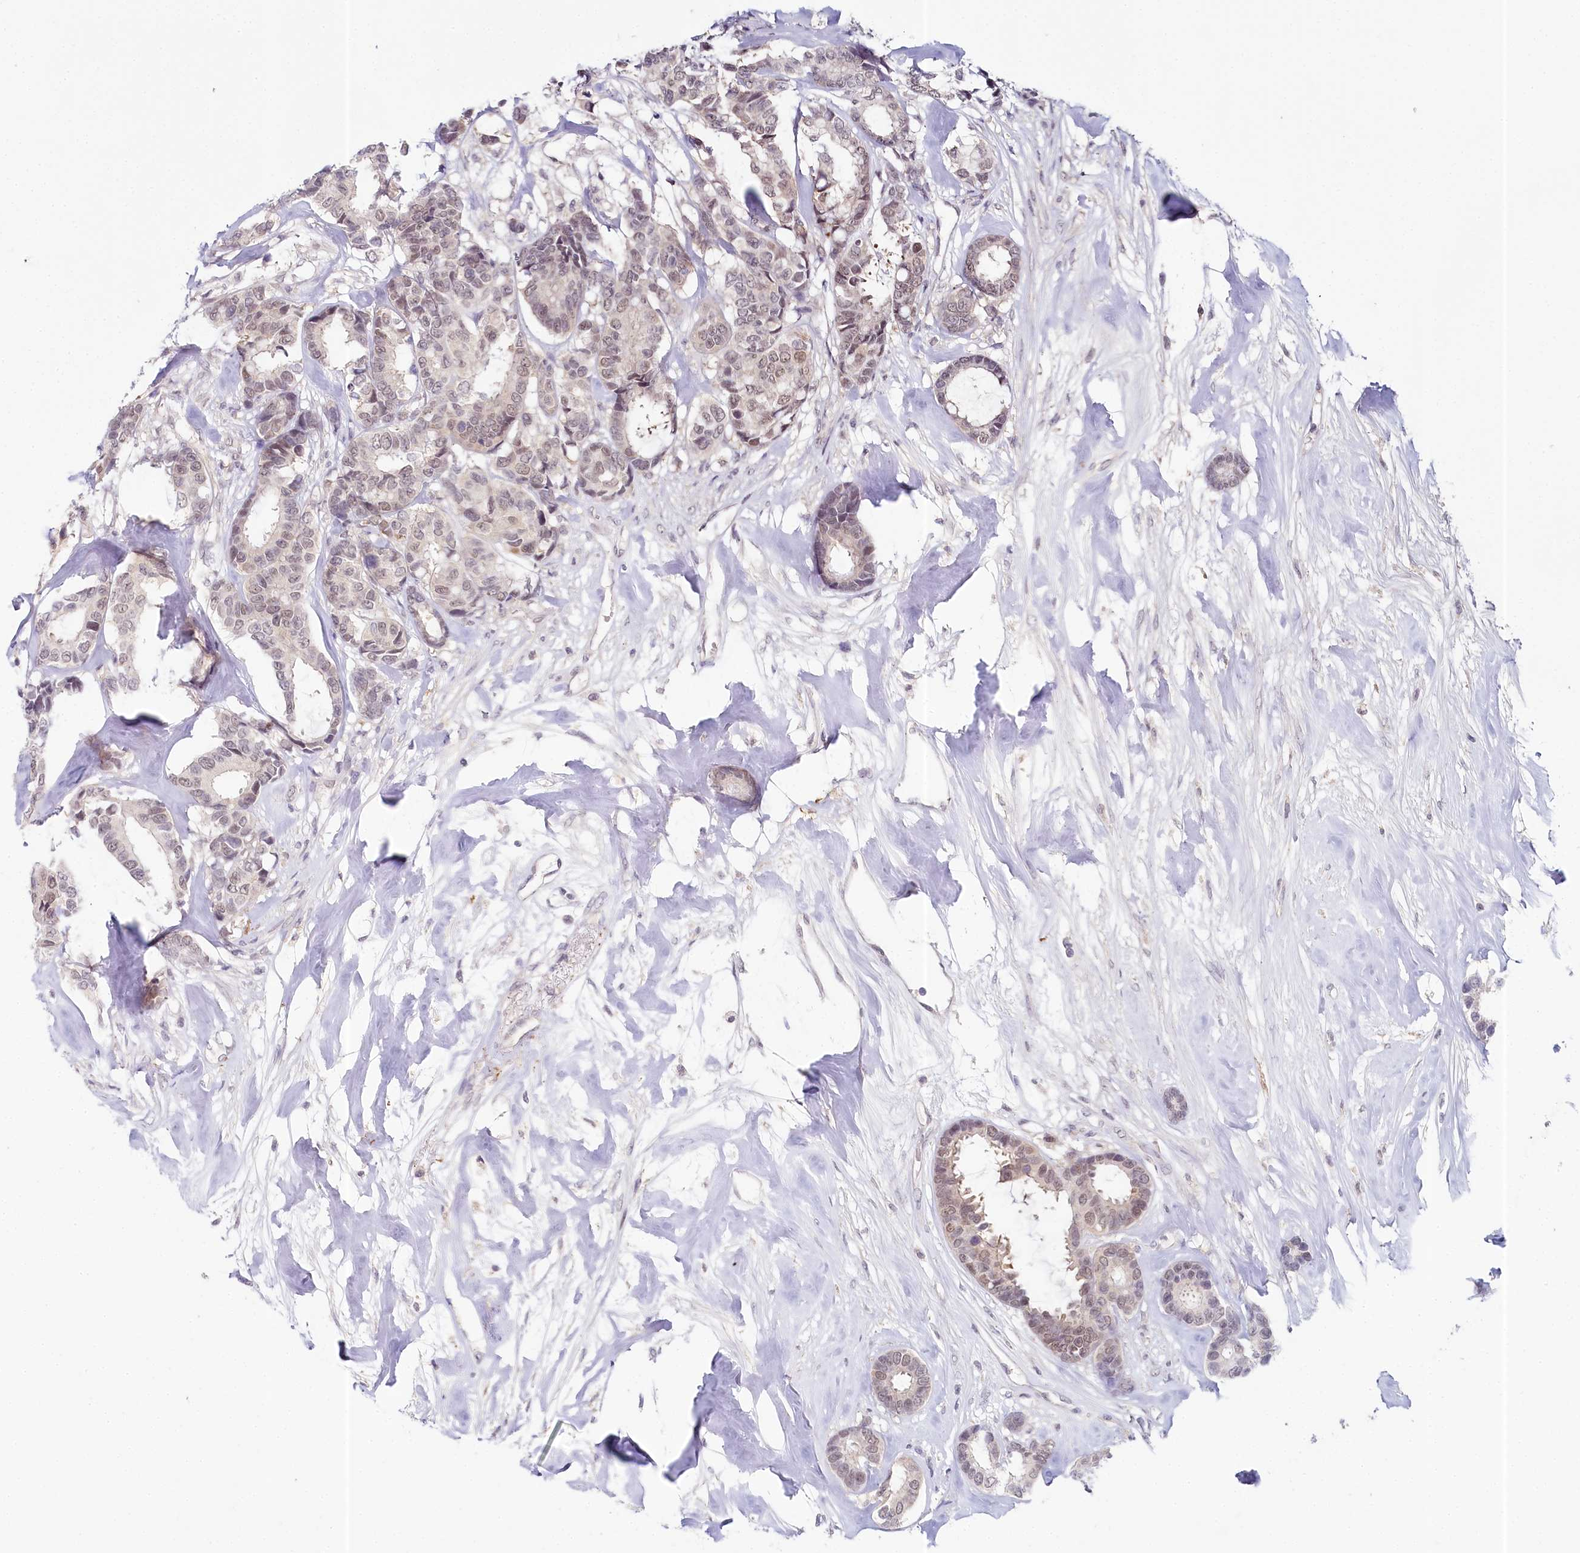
{"staining": {"intensity": "weak", "quantity": "25%-75%", "location": "nuclear"}, "tissue": "breast cancer", "cell_type": "Tumor cells", "image_type": "cancer", "snomed": [{"axis": "morphology", "description": "Duct carcinoma"}, {"axis": "topography", "description": "Breast"}], "caption": "IHC (DAB (3,3'-diaminobenzidine)) staining of breast cancer (infiltrating ductal carcinoma) shows weak nuclear protein positivity in approximately 25%-75% of tumor cells.", "gene": "AMTN", "patient": {"sex": "female", "age": 87}}